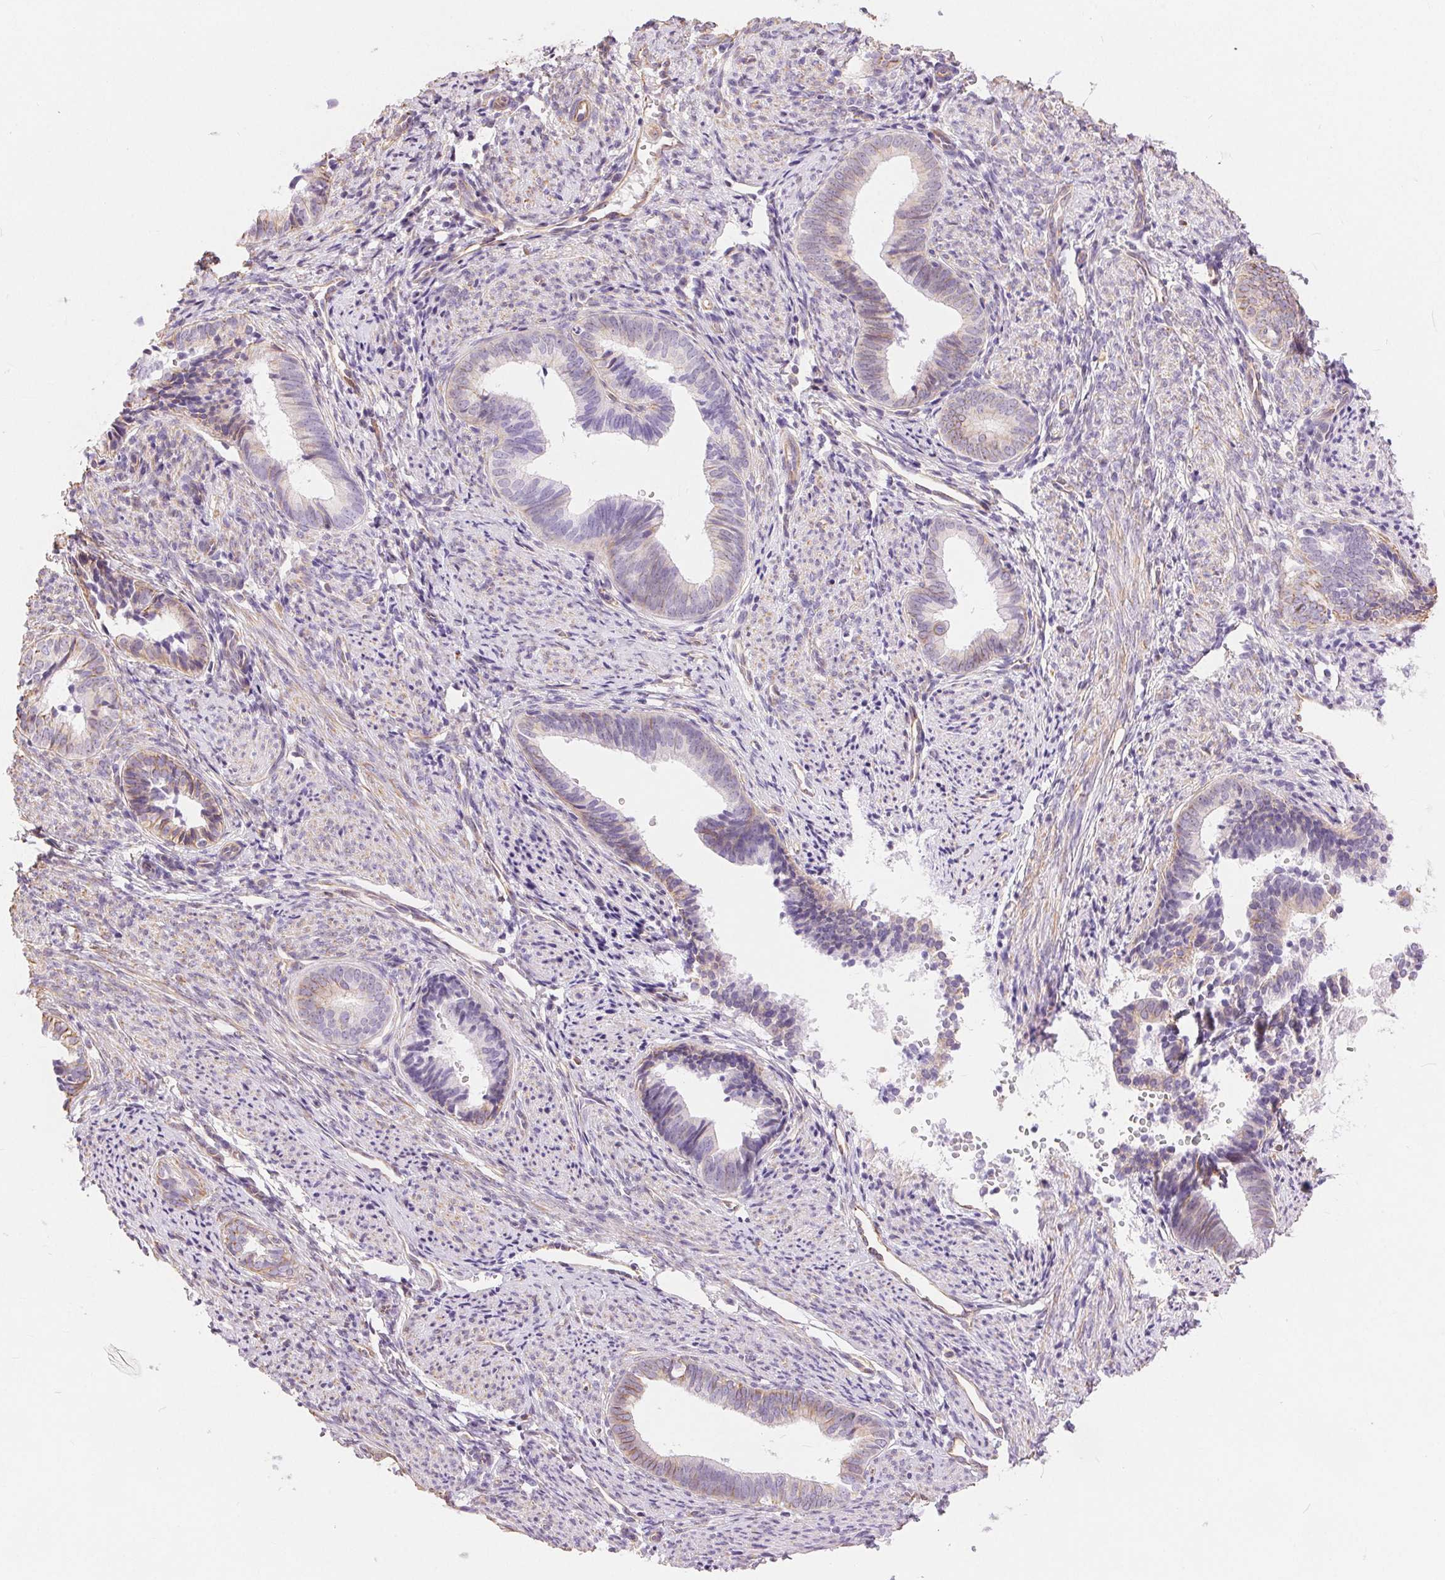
{"staining": {"intensity": "weak", "quantity": "<25%", "location": "cytoplasmic/membranous"}, "tissue": "endometrial cancer", "cell_type": "Tumor cells", "image_type": "cancer", "snomed": [{"axis": "morphology", "description": "Adenocarcinoma, NOS"}, {"axis": "topography", "description": "Endometrium"}], "caption": "A micrograph of human endometrial adenocarcinoma is negative for staining in tumor cells. (Brightfield microscopy of DAB (3,3'-diaminobenzidine) immunohistochemistry (IHC) at high magnification).", "gene": "GFAP", "patient": {"sex": "female", "age": 75}}